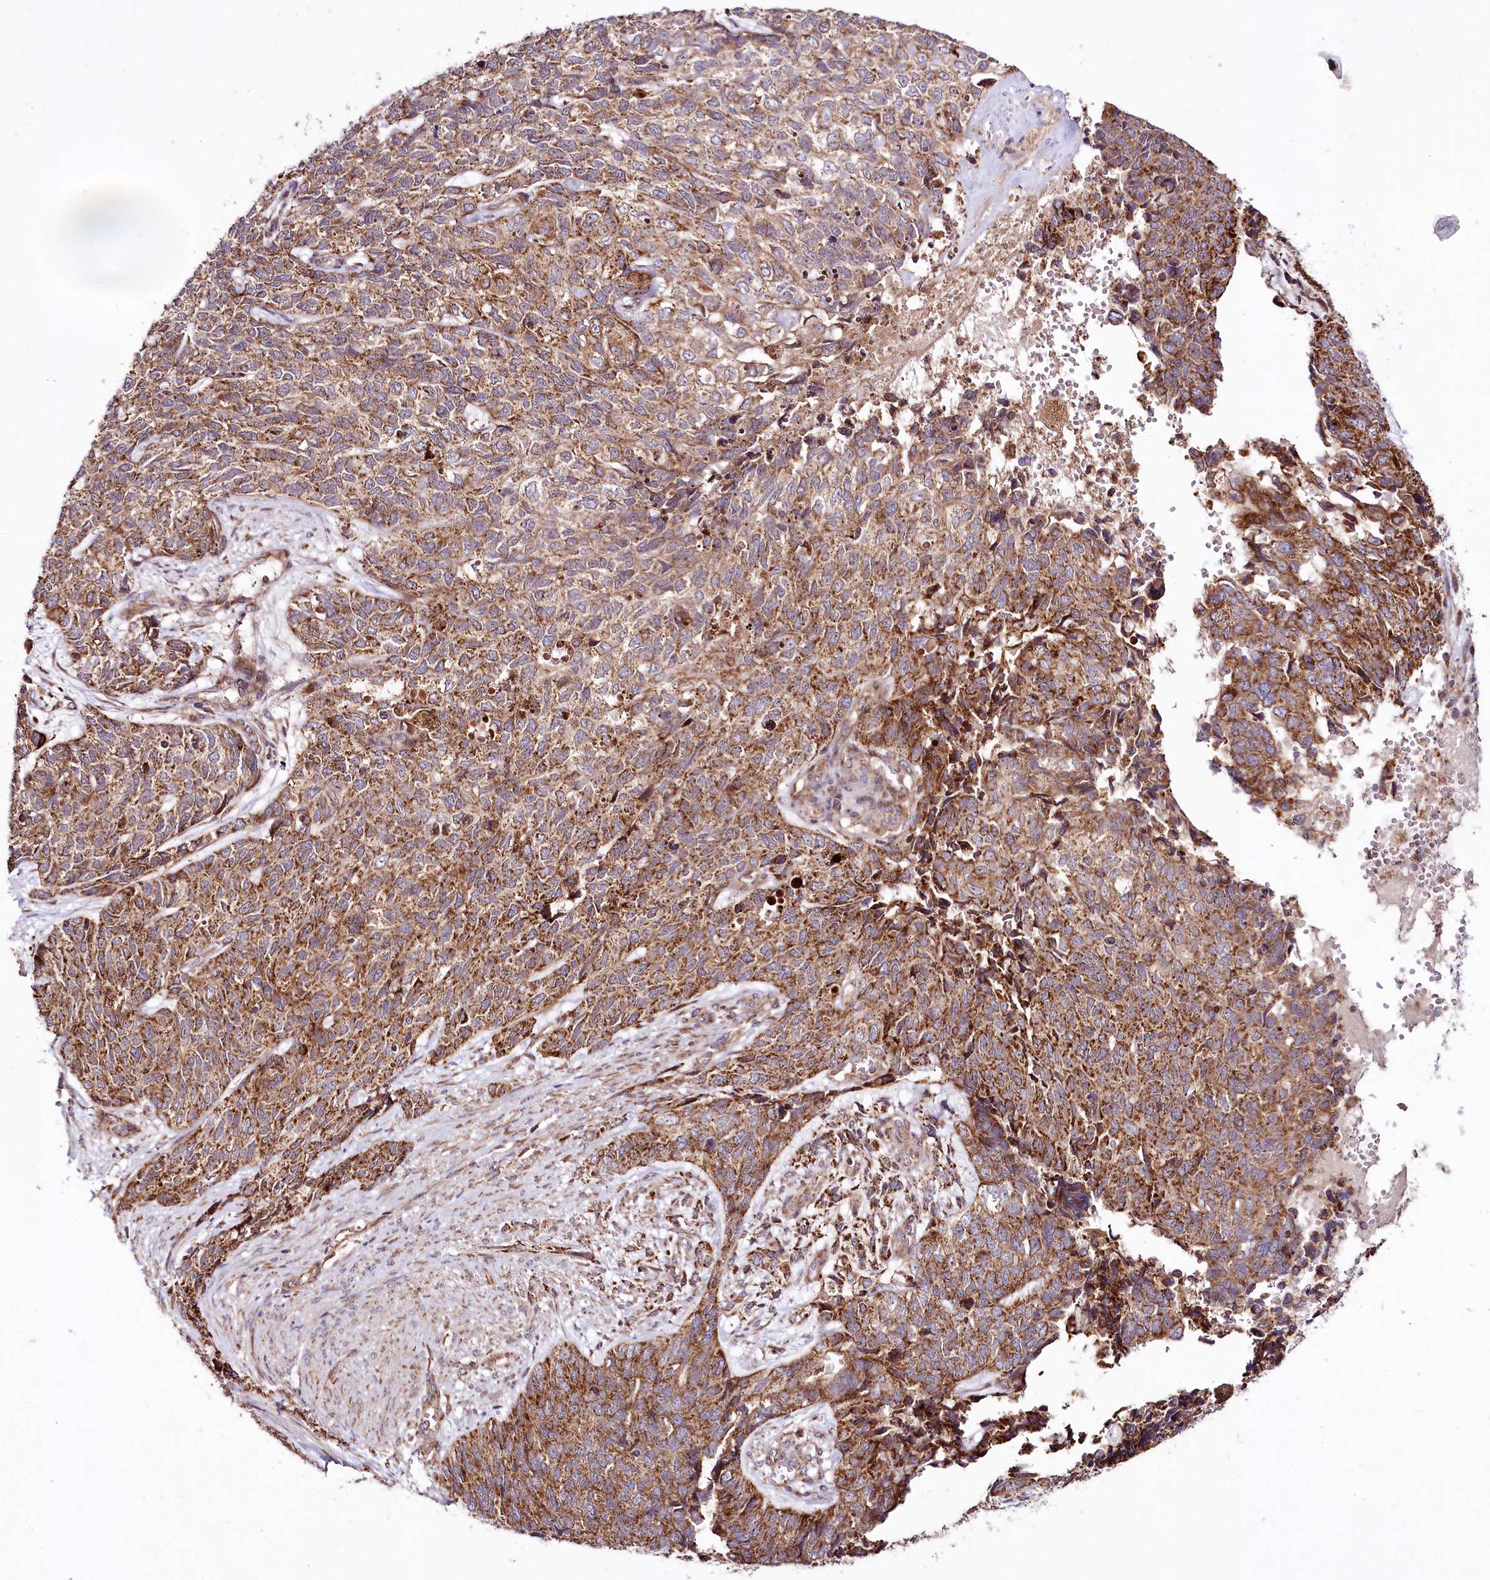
{"staining": {"intensity": "moderate", "quantity": ">75%", "location": "cytoplasmic/membranous"}, "tissue": "cervical cancer", "cell_type": "Tumor cells", "image_type": "cancer", "snomed": [{"axis": "morphology", "description": "Squamous cell carcinoma, NOS"}, {"axis": "topography", "description": "Cervix"}], "caption": "A brown stain shows moderate cytoplasmic/membranous expression of a protein in squamous cell carcinoma (cervical) tumor cells. (DAB (3,3'-diaminobenzidine) = brown stain, brightfield microscopy at high magnification).", "gene": "RAB7A", "patient": {"sex": "female", "age": 63}}